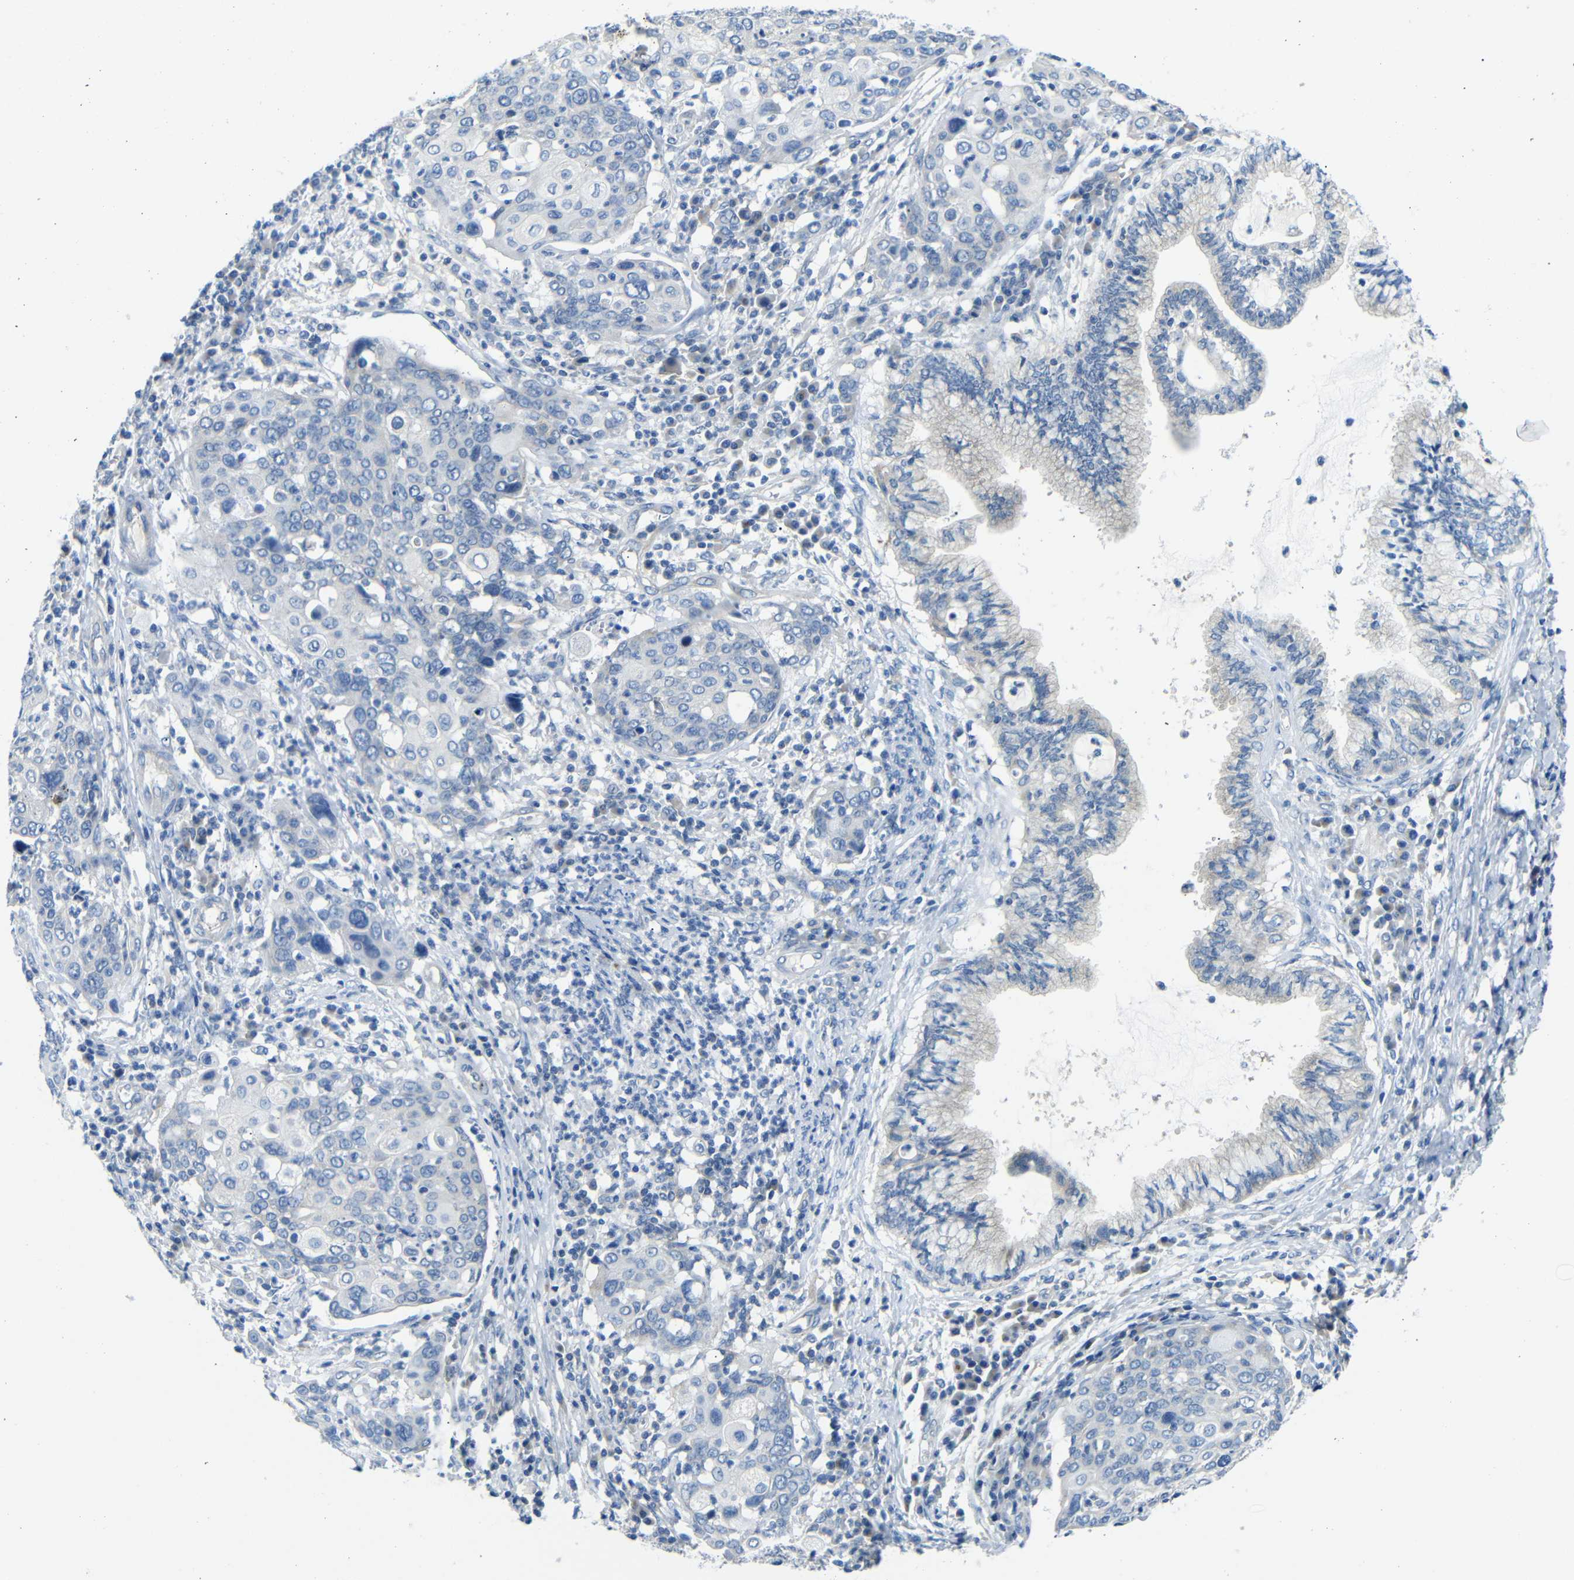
{"staining": {"intensity": "negative", "quantity": "none", "location": "none"}, "tissue": "cervical cancer", "cell_type": "Tumor cells", "image_type": "cancer", "snomed": [{"axis": "morphology", "description": "Squamous cell carcinoma, NOS"}, {"axis": "topography", "description": "Cervix"}], "caption": "A high-resolution histopathology image shows immunohistochemistry staining of cervical cancer (squamous cell carcinoma), which reveals no significant expression in tumor cells.", "gene": "DCP1A", "patient": {"sex": "female", "age": 40}}